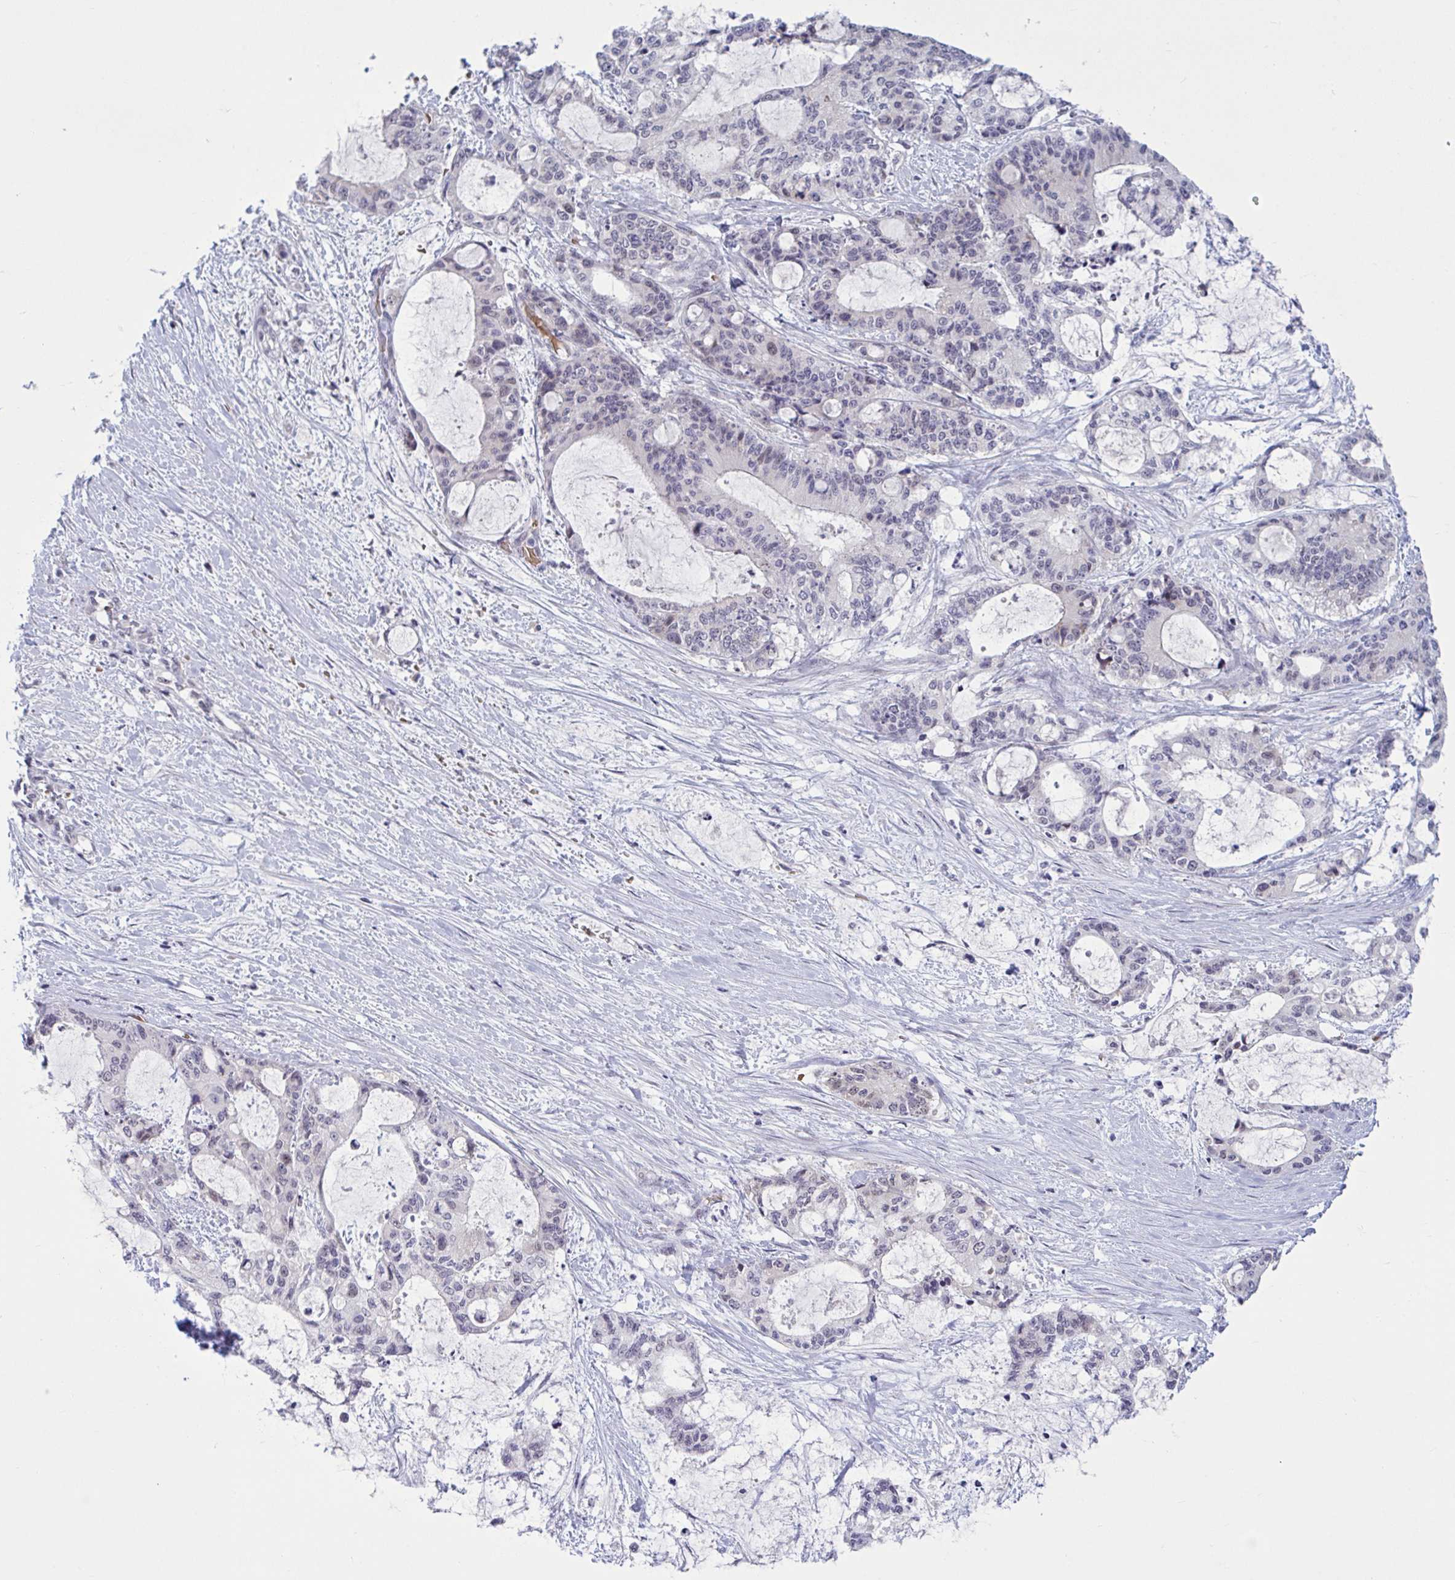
{"staining": {"intensity": "moderate", "quantity": "<25%", "location": "cytoplasmic/membranous"}, "tissue": "liver cancer", "cell_type": "Tumor cells", "image_type": "cancer", "snomed": [{"axis": "morphology", "description": "Normal tissue, NOS"}, {"axis": "morphology", "description": "Cholangiocarcinoma"}, {"axis": "topography", "description": "Liver"}, {"axis": "topography", "description": "Peripheral nerve tissue"}], "caption": "A brown stain shows moderate cytoplasmic/membranous positivity of a protein in human liver cancer tumor cells.", "gene": "CNGB3", "patient": {"sex": "female", "age": 73}}